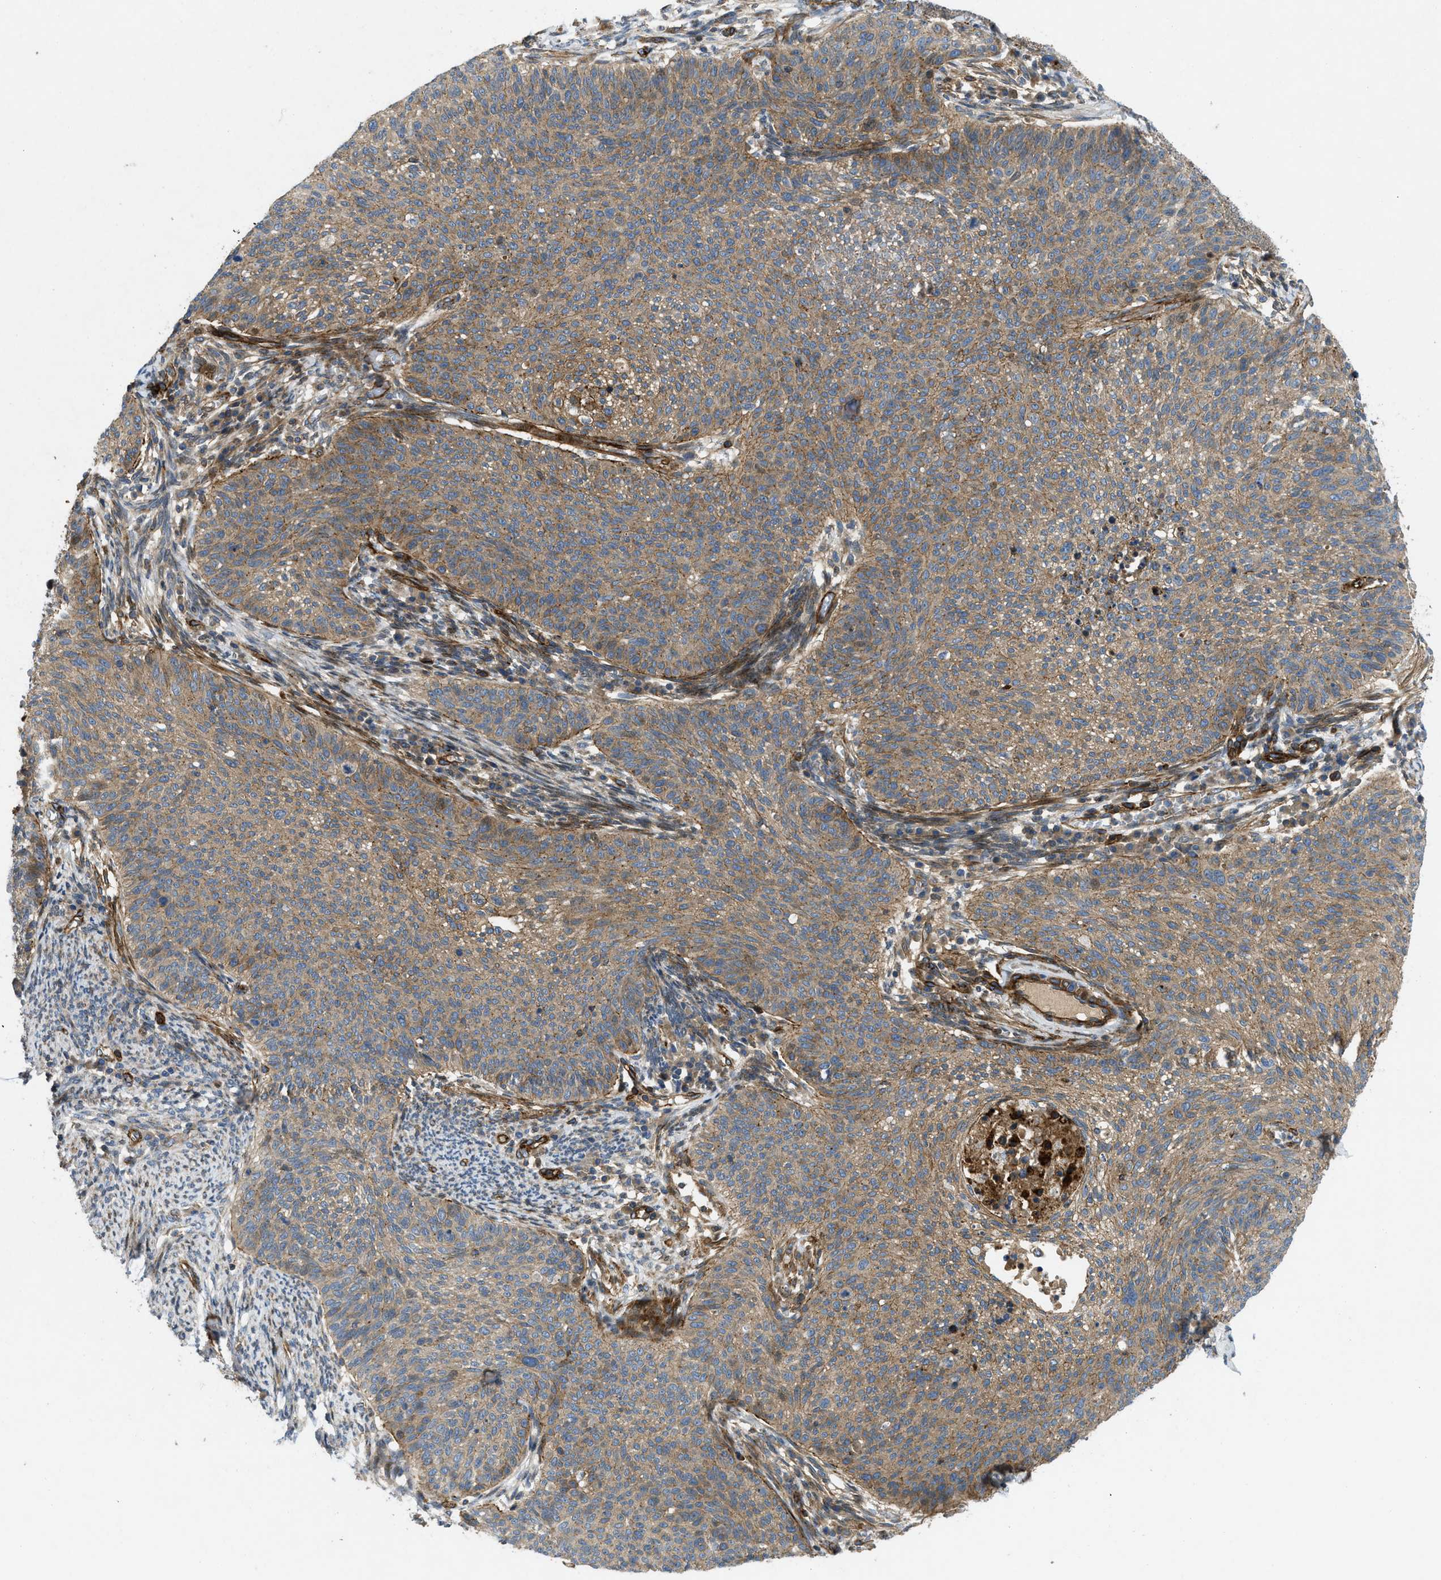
{"staining": {"intensity": "moderate", "quantity": ">75%", "location": "cytoplasmic/membranous"}, "tissue": "cervical cancer", "cell_type": "Tumor cells", "image_type": "cancer", "snomed": [{"axis": "morphology", "description": "Squamous cell carcinoma, NOS"}, {"axis": "topography", "description": "Cervix"}], "caption": "Squamous cell carcinoma (cervical) stained for a protein exhibits moderate cytoplasmic/membranous positivity in tumor cells.", "gene": "NYNRIN", "patient": {"sex": "female", "age": 70}}